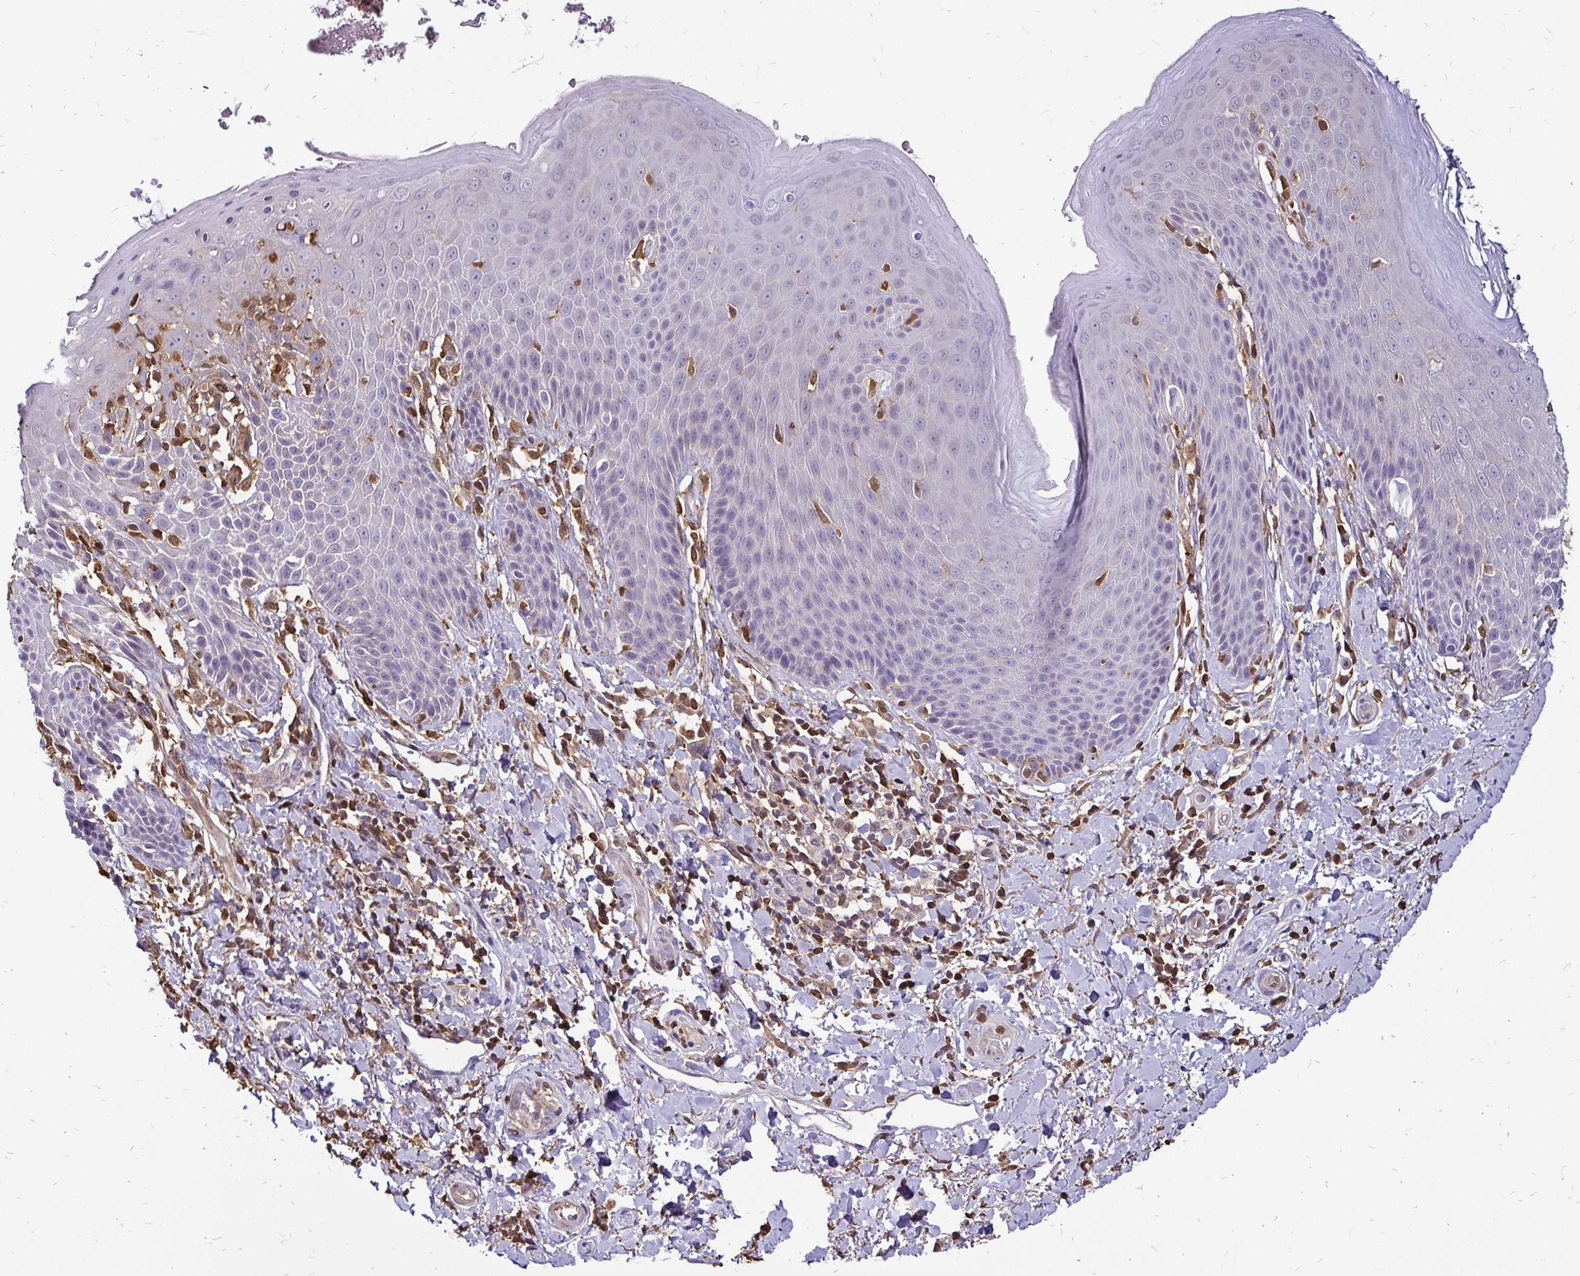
{"staining": {"intensity": "strong", "quantity": "<25%", "location": "cytoplasmic/membranous"}, "tissue": "skin", "cell_type": "Epidermal cells", "image_type": "normal", "snomed": [{"axis": "morphology", "description": "Normal tissue, NOS"}, {"axis": "topography", "description": "Anal"}, {"axis": "topography", "description": "Peripheral nerve tissue"}], "caption": "Immunohistochemistry (IHC) micrograph of unremarkable skin stained for a protein (brown), which exhibits medium levels of strong cytoplasmic/membranous staining in approximately <25% of epidermal cells.", "gene": "ZFP1", "patient": {"sex": "male", "age": 51}}